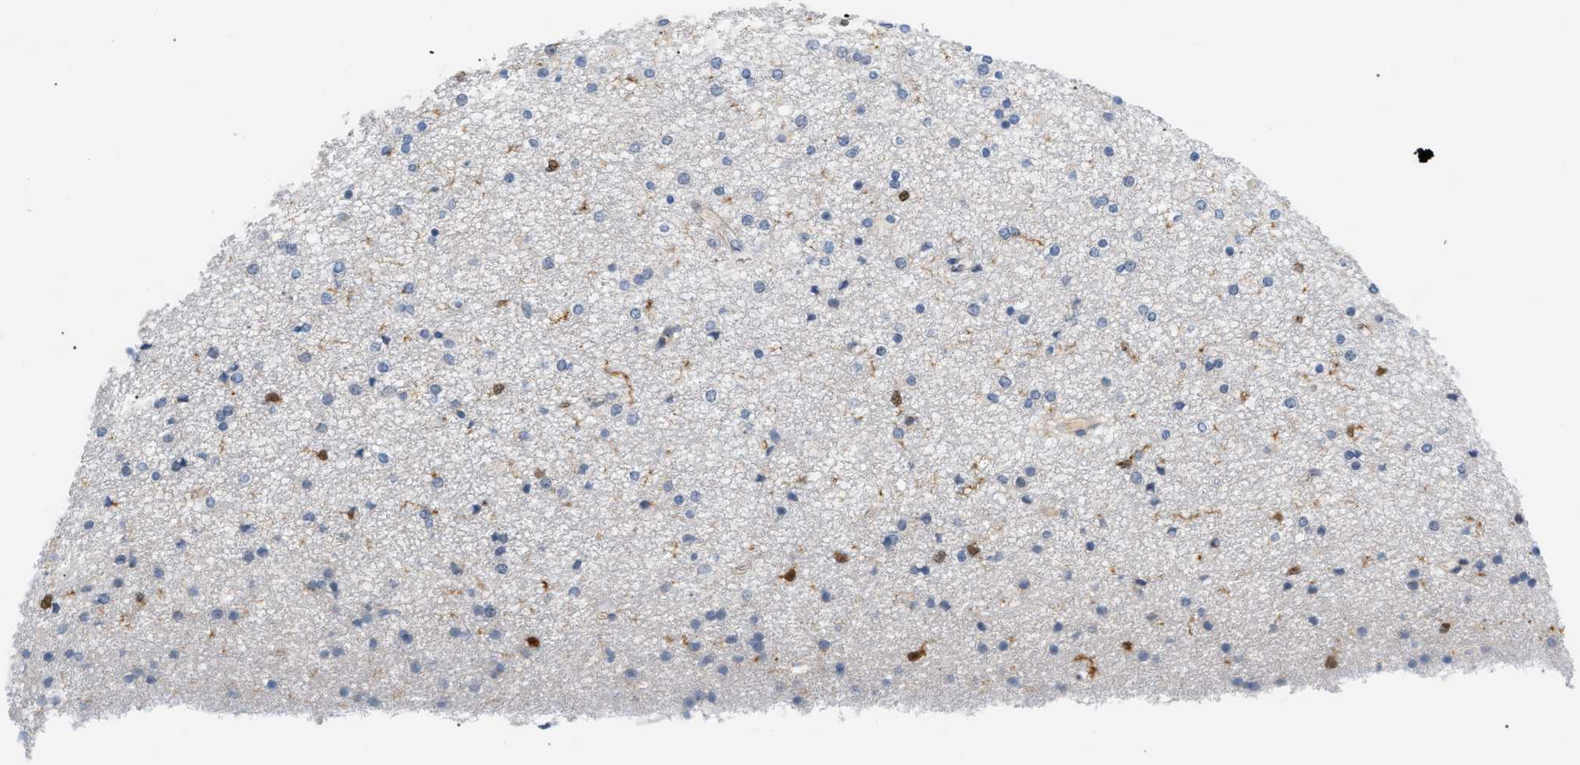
{"staining": {"intensity": "strong", "quantity": "<25%", "location": "nuclear"}, "tissue": "caudate", "cell_type": "Glial cells", "image_type": "normal", "snomed": [{"axis": "morphology", "description": "Normal tissue, NOS"}, {"axis": "topography", "description": "Lateral ventricle wall"}], "caption": "Protein positivity by IHC shows strong nuclear expression in approximately <25% of glial cells in unremarkable caudate. (Stains: DAB (3,3'-diaminobenzidine) in brown, nuclei in blue, Microscopy: brightfield microscopy at high magnification).", "gene": "PYCARD", "patient": {"sex": "female", "age": 54}}